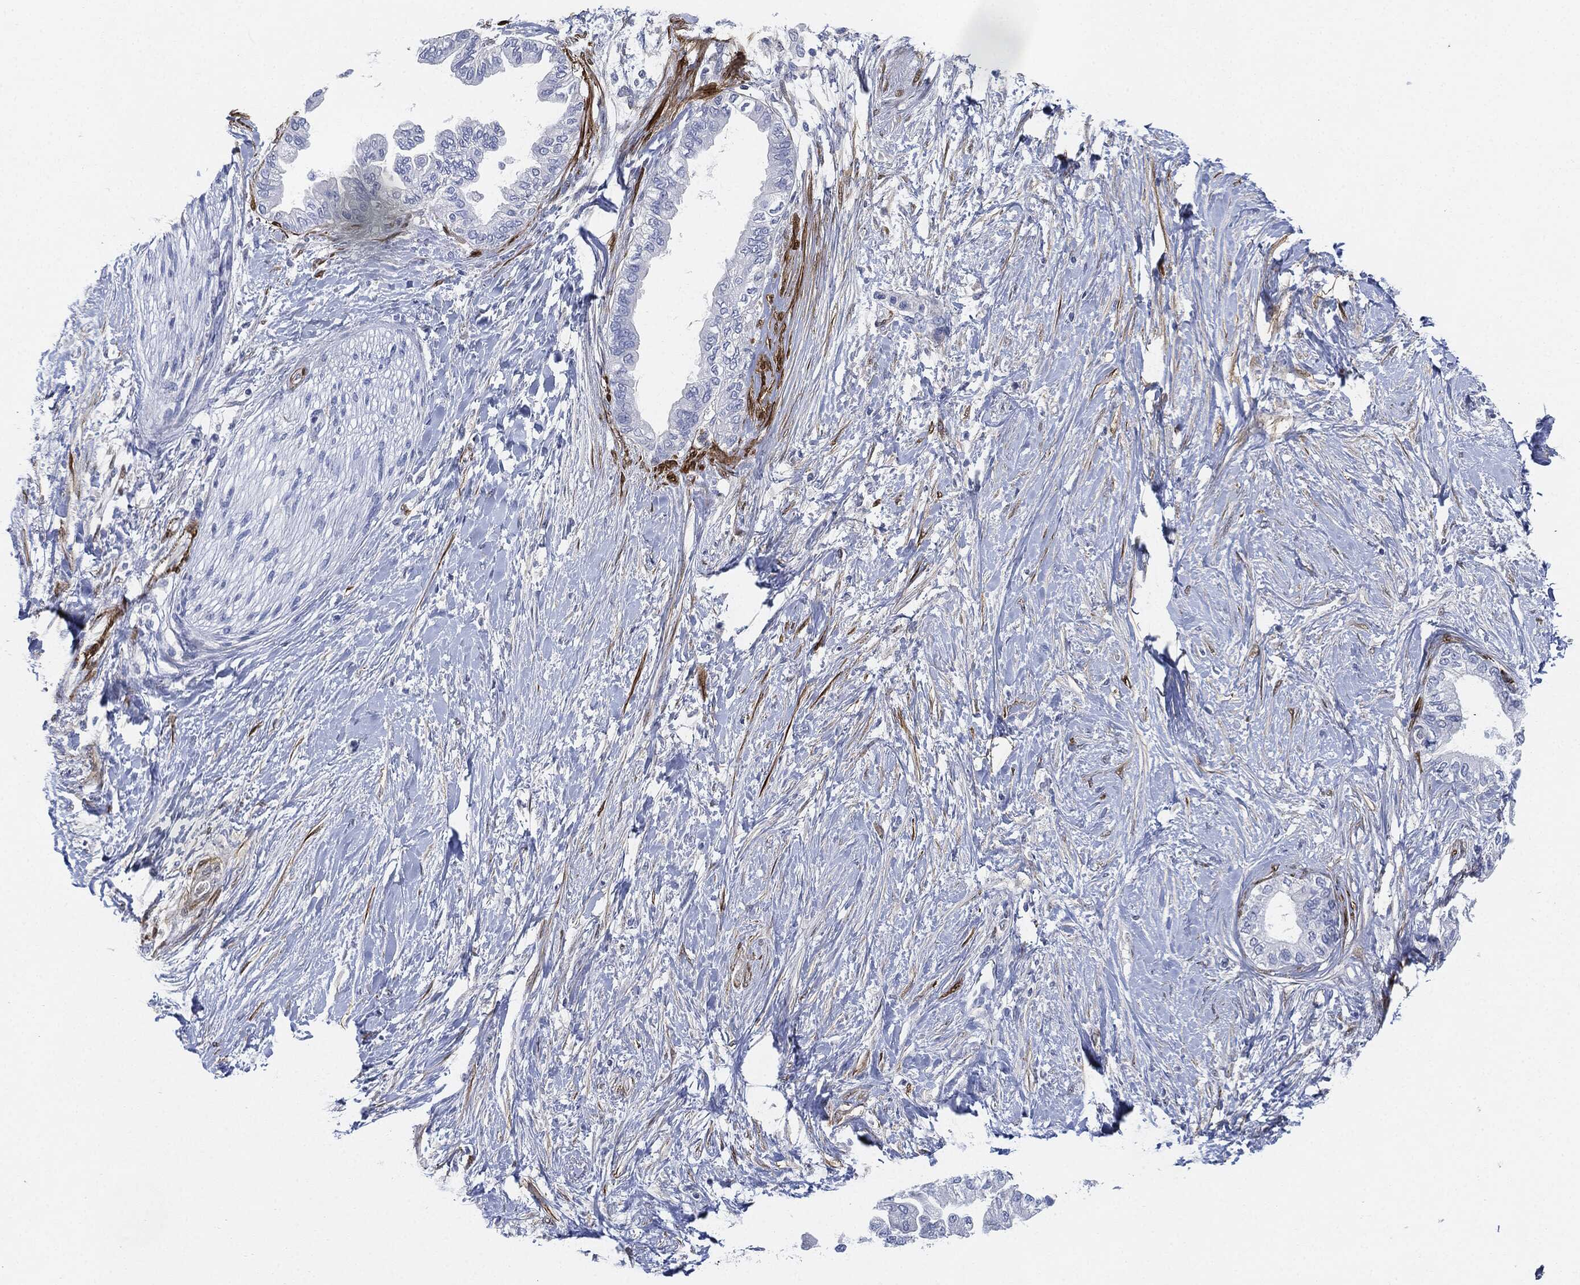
{"staining": {"intensity": "negative", "quantity": "none", "location": "none"}, "tissue": "pancreatic cancer", "cell_type": "Tumor cells", "image_type": "cancer", "snomed": [{"axis": "morphology", "description": "Normal tissue, NOS"}, {"axis": "morphology", "description": "Adenocarcinoma, NOS"}, {"axis": "topography", "description": "Pancreas"}, {"axis": "topography", "description": "Duodenum"}], "caption": "IHC photomicrograph of neoplastic tissue: pancreatic cancer (adenocarcinoma) stained with DAB reveals no significant protein expression in tumor cells.", "gene": "TAGLN", "patient": {"sex": "female", "age": 60}}